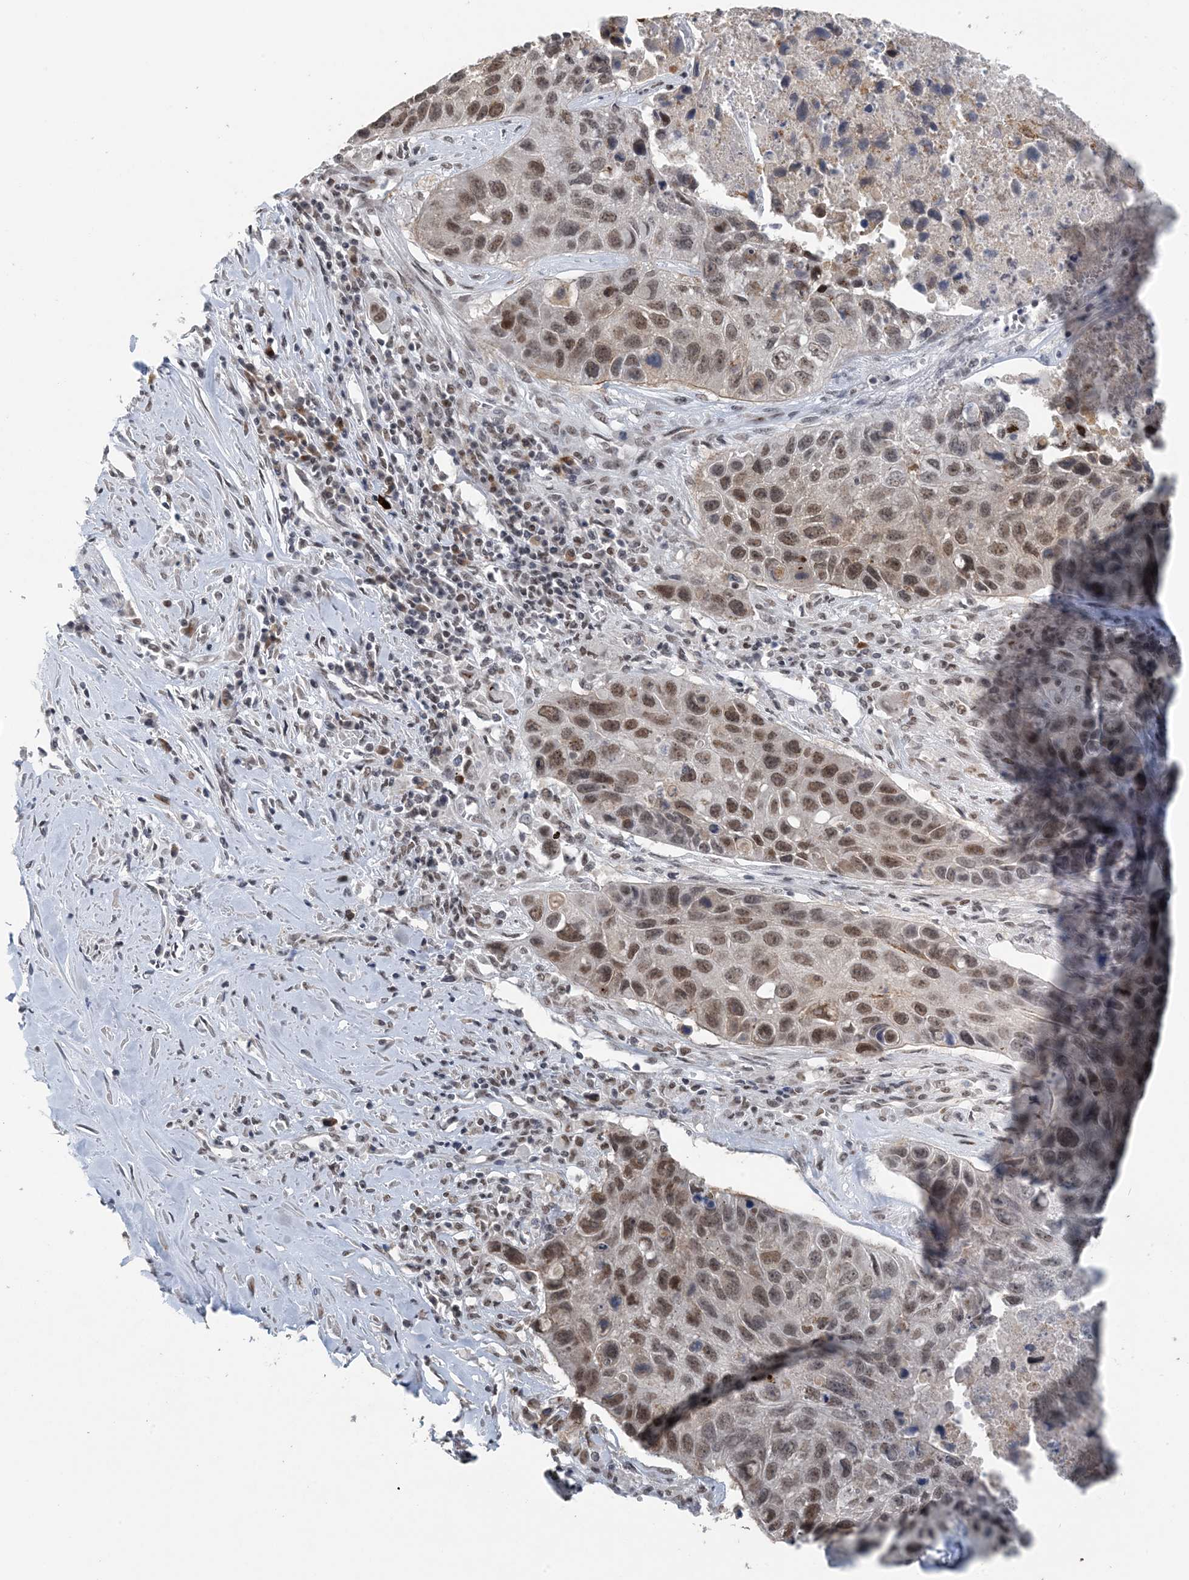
{"staining": {"intensity": "moderate", "quantity": ">75%", "location": "nuclear"}, "tissue": "lung cancer", "cell_type": "Tumor cells", "image_type": "cancer", "snomed": [{"axis": "morphology", "description": "Squamous cell carcinoma, NOS"}, {"axis": "topography", "description": "Lung"}], "caption": "Moderate nuclear positivity is identified in approximately >75% of tumor cells in lung cancer.", "gene": "MBD2", "patient": {"sex": "male", "age": 61}}